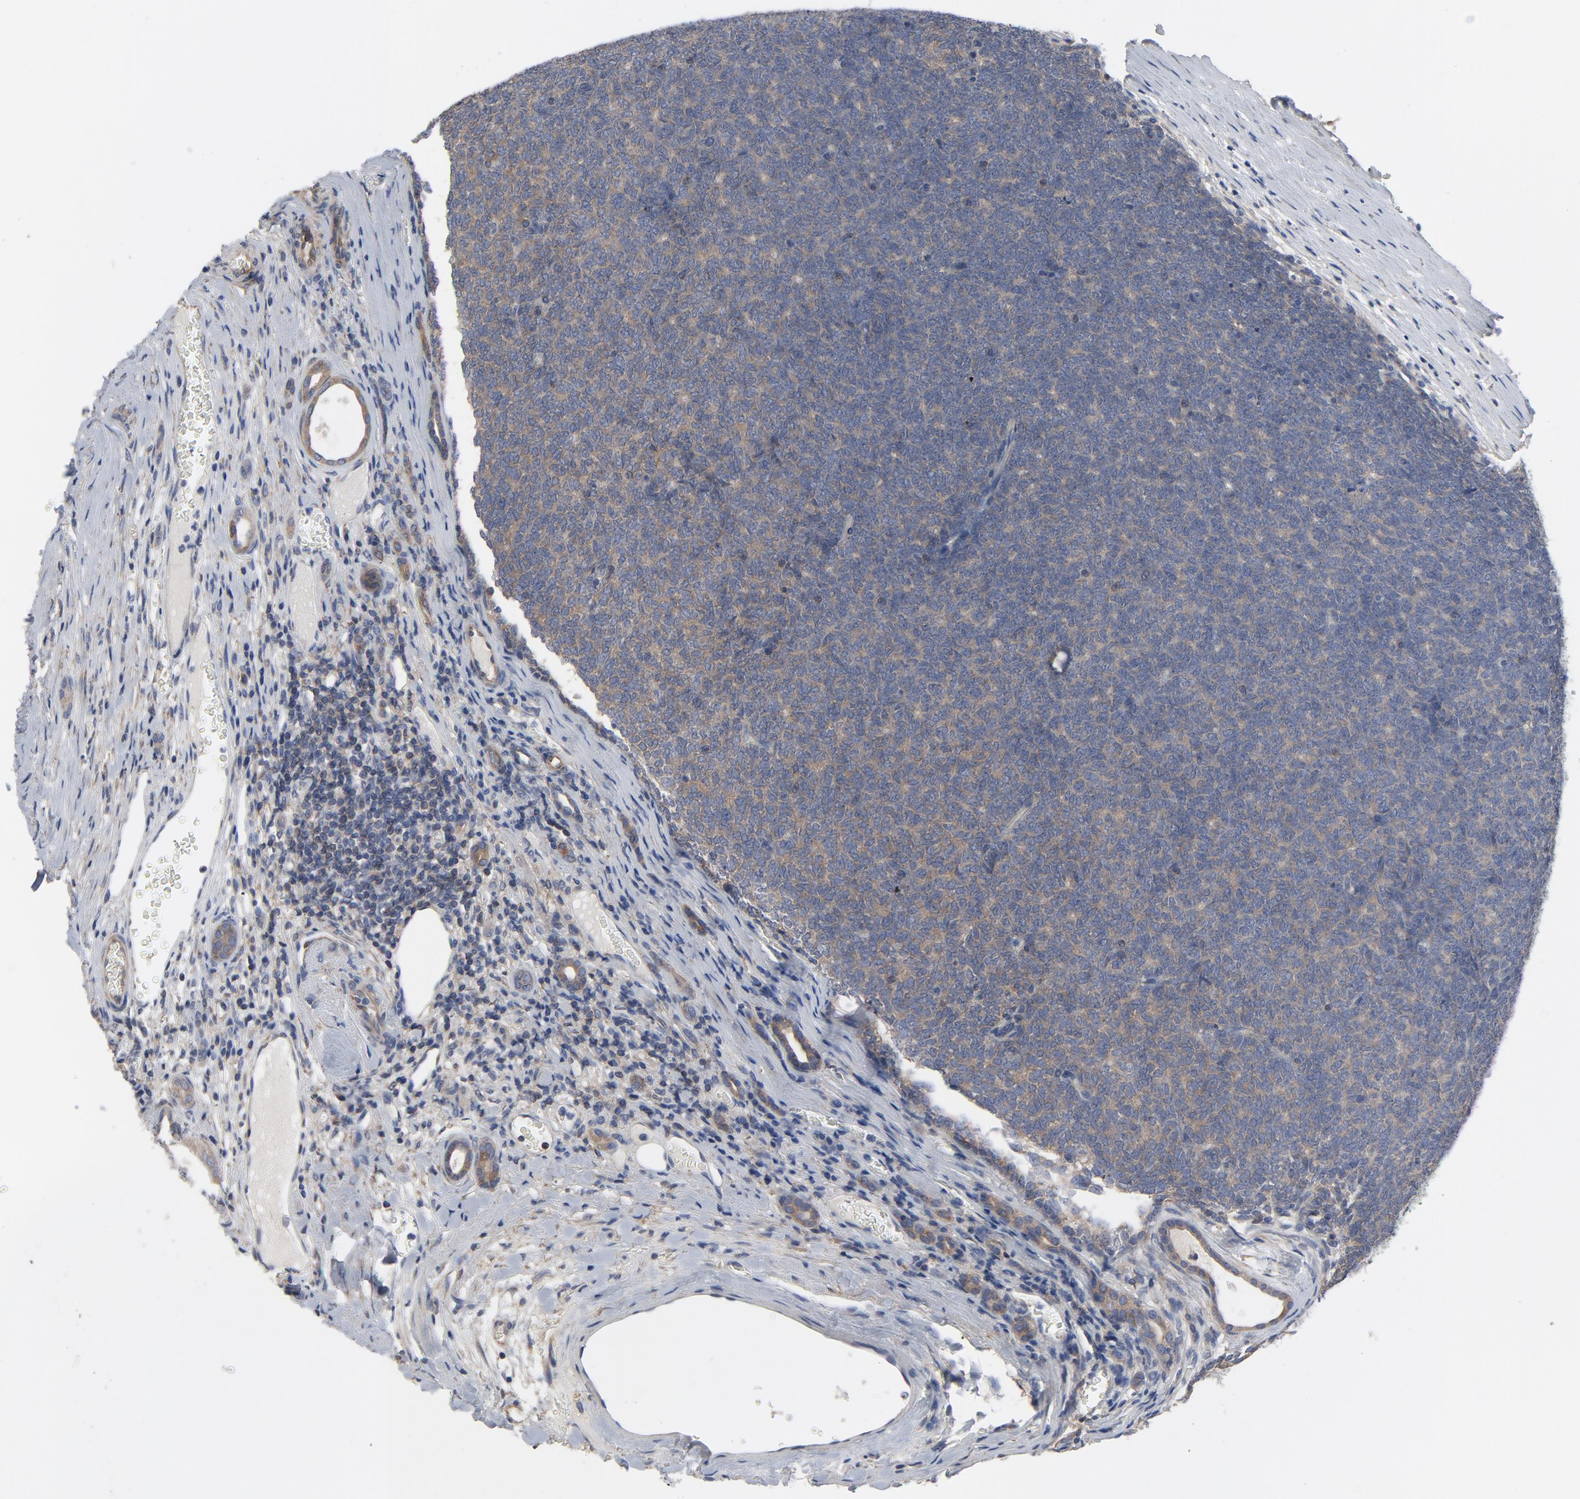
{"staining": {"intensity": "moderate", "quantity": ">75%", "location": "cytoplasmic/membranous"}, "tissue": "renal cancer", "cell_type": "Tumor cells", "image_type": "cancer", "snomed": [{"axis": "morphology", "description": "Neoplasm, malignant, NOS"}, {"axis": "topography", "description": "Kidney"}], "caption": "High-magnification brightfield microscopy of malignant neoplasm (renal) stained with DAB (brown) and counterstained with hematoxylin (blue). tumor cells exhibit moderate cytoplasmic/membranous staining is identified in approximately>75% of cells.", "gene": "DYNLT3", "patient": {"sex": "male", "age": 28}}